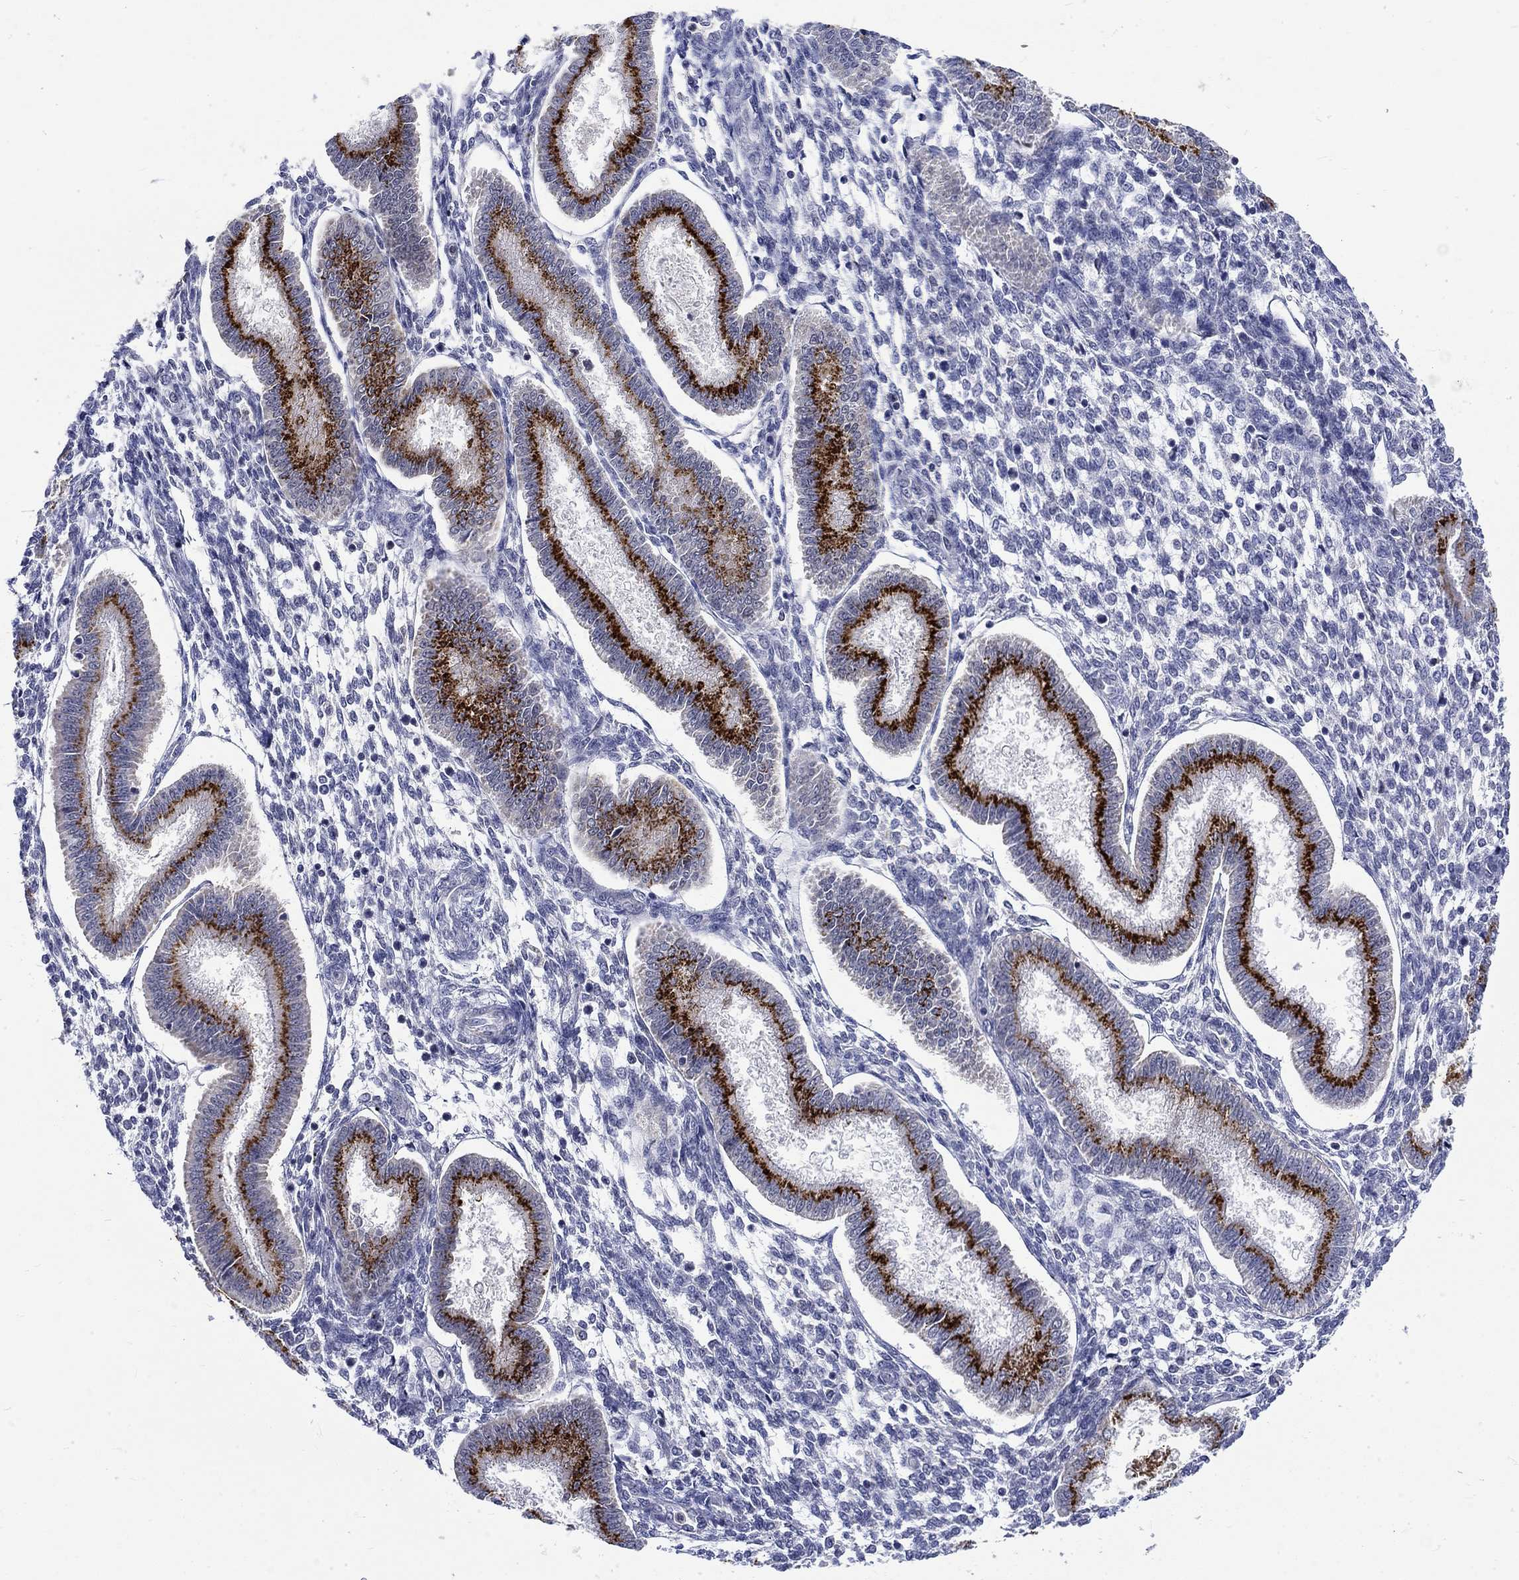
{"staining": {"intensity": "negative", "quantity": "none", "location": "none"}, "tissue": "endometrium", "cell_type": "Cells in endometrial stroma", "image_type": "normal", "snomed": [{"axis": "morphology", "description": "Normal tissue, NOS"}, {"axis": "topography", "description": "Endometrium"}], "caption": "IHC photomicrograph of normal endometrium: endometrium stained with DAB reveals no significant protein expression in cells in endometrial stroma.", "gene": "ST6GALNAC1", "patient": {"sex": "female", "age": 43}}